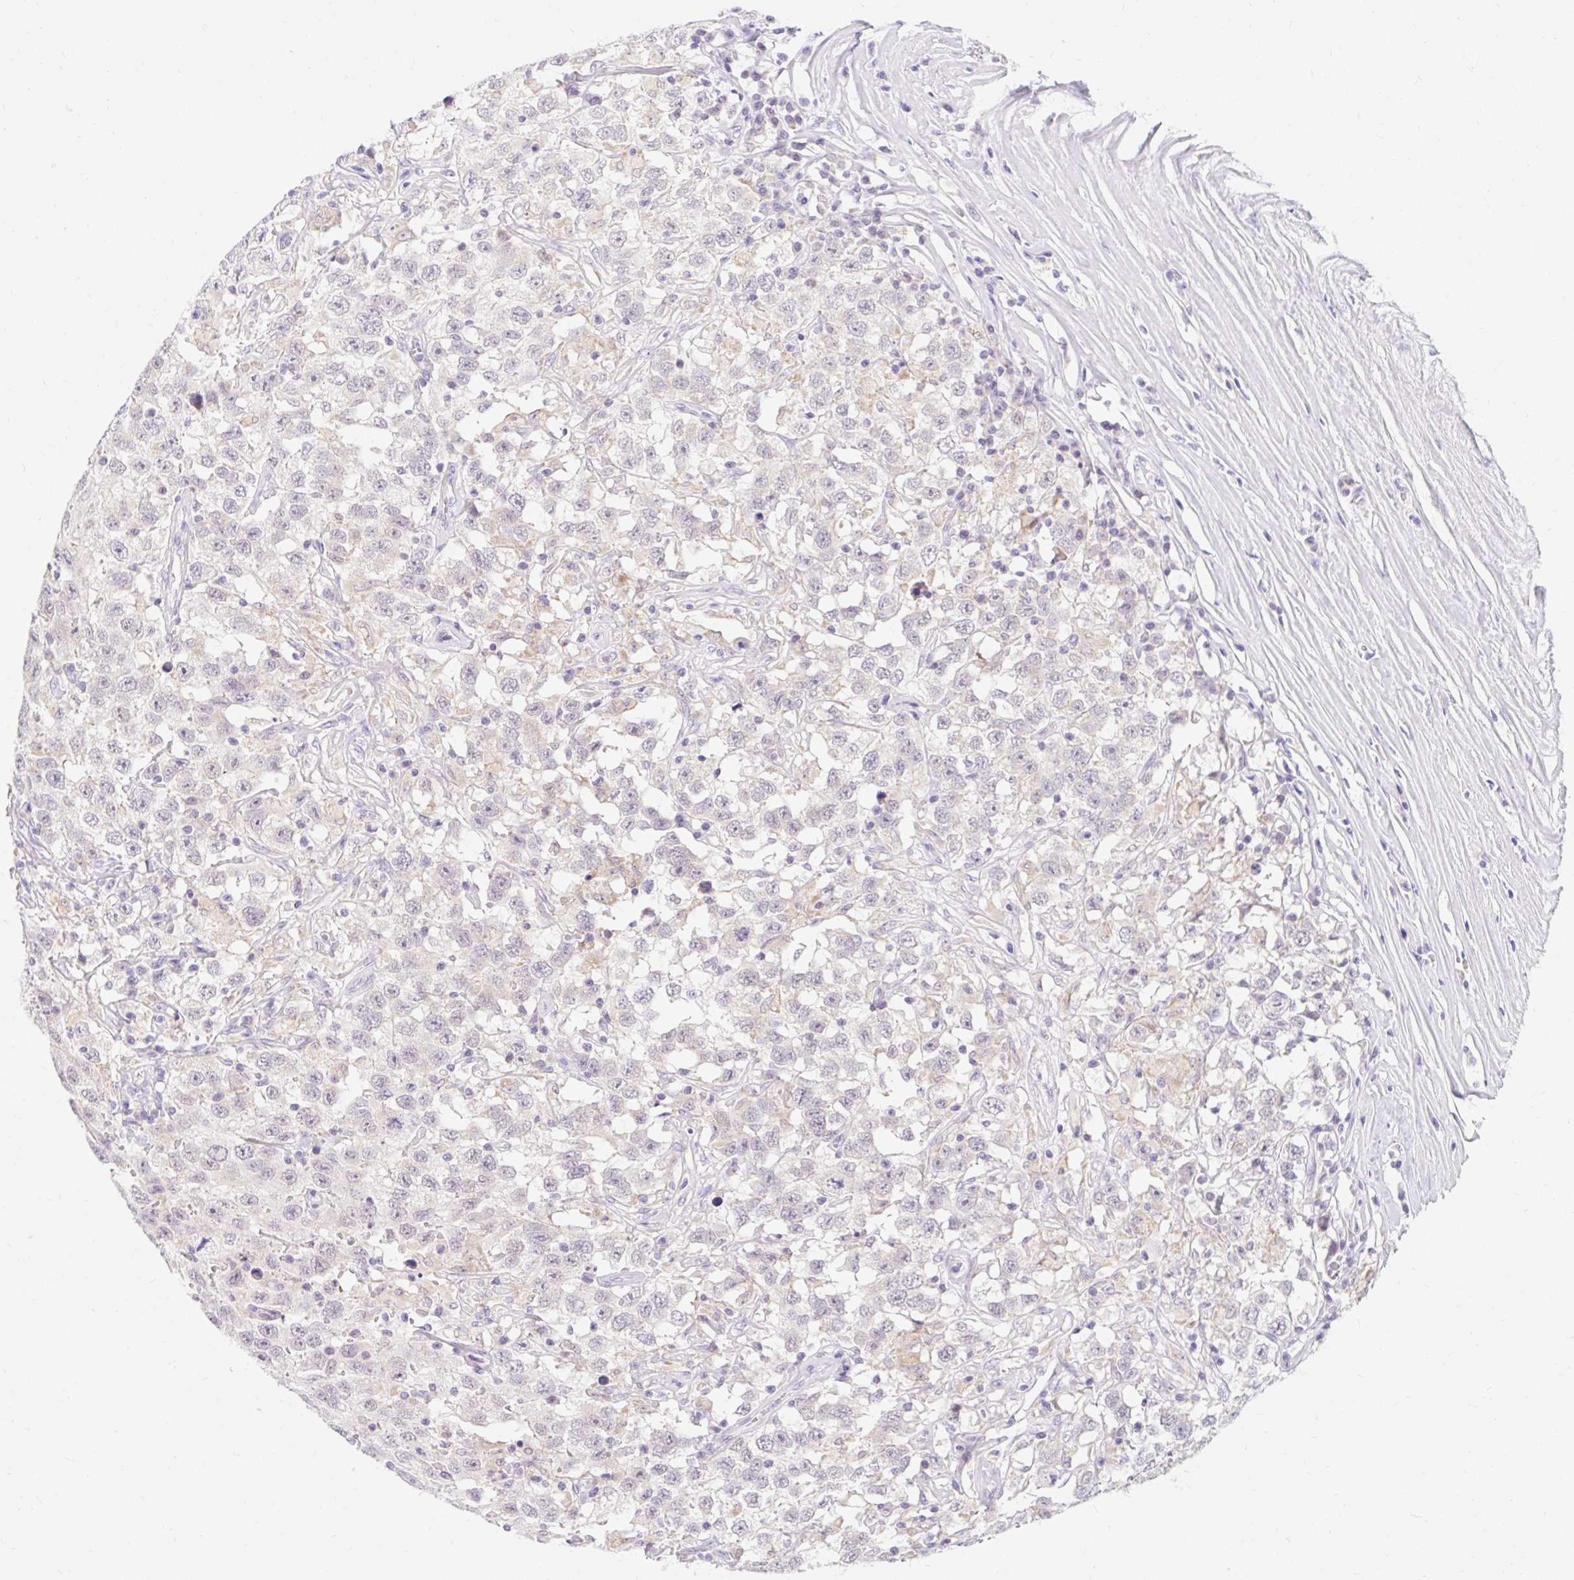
{"staining": {"intensity": "negative", "quantity": "none", "location": "none"}, "tissue": "testis cancer", "cell_type": "Tumor cells", "image_type": "cancer", "snomed": [{"axis": "morphology", "description": "Seminoma, NOS"}, {"axis": "topography", "description": "Testis"}], "caption": "Immunohistochemical staining of testis cancer (seminoma) demonstrates no significant staining in tumor cells.", "gene": "ITPK1", "patient": {"sex": "male", "age": 41}}